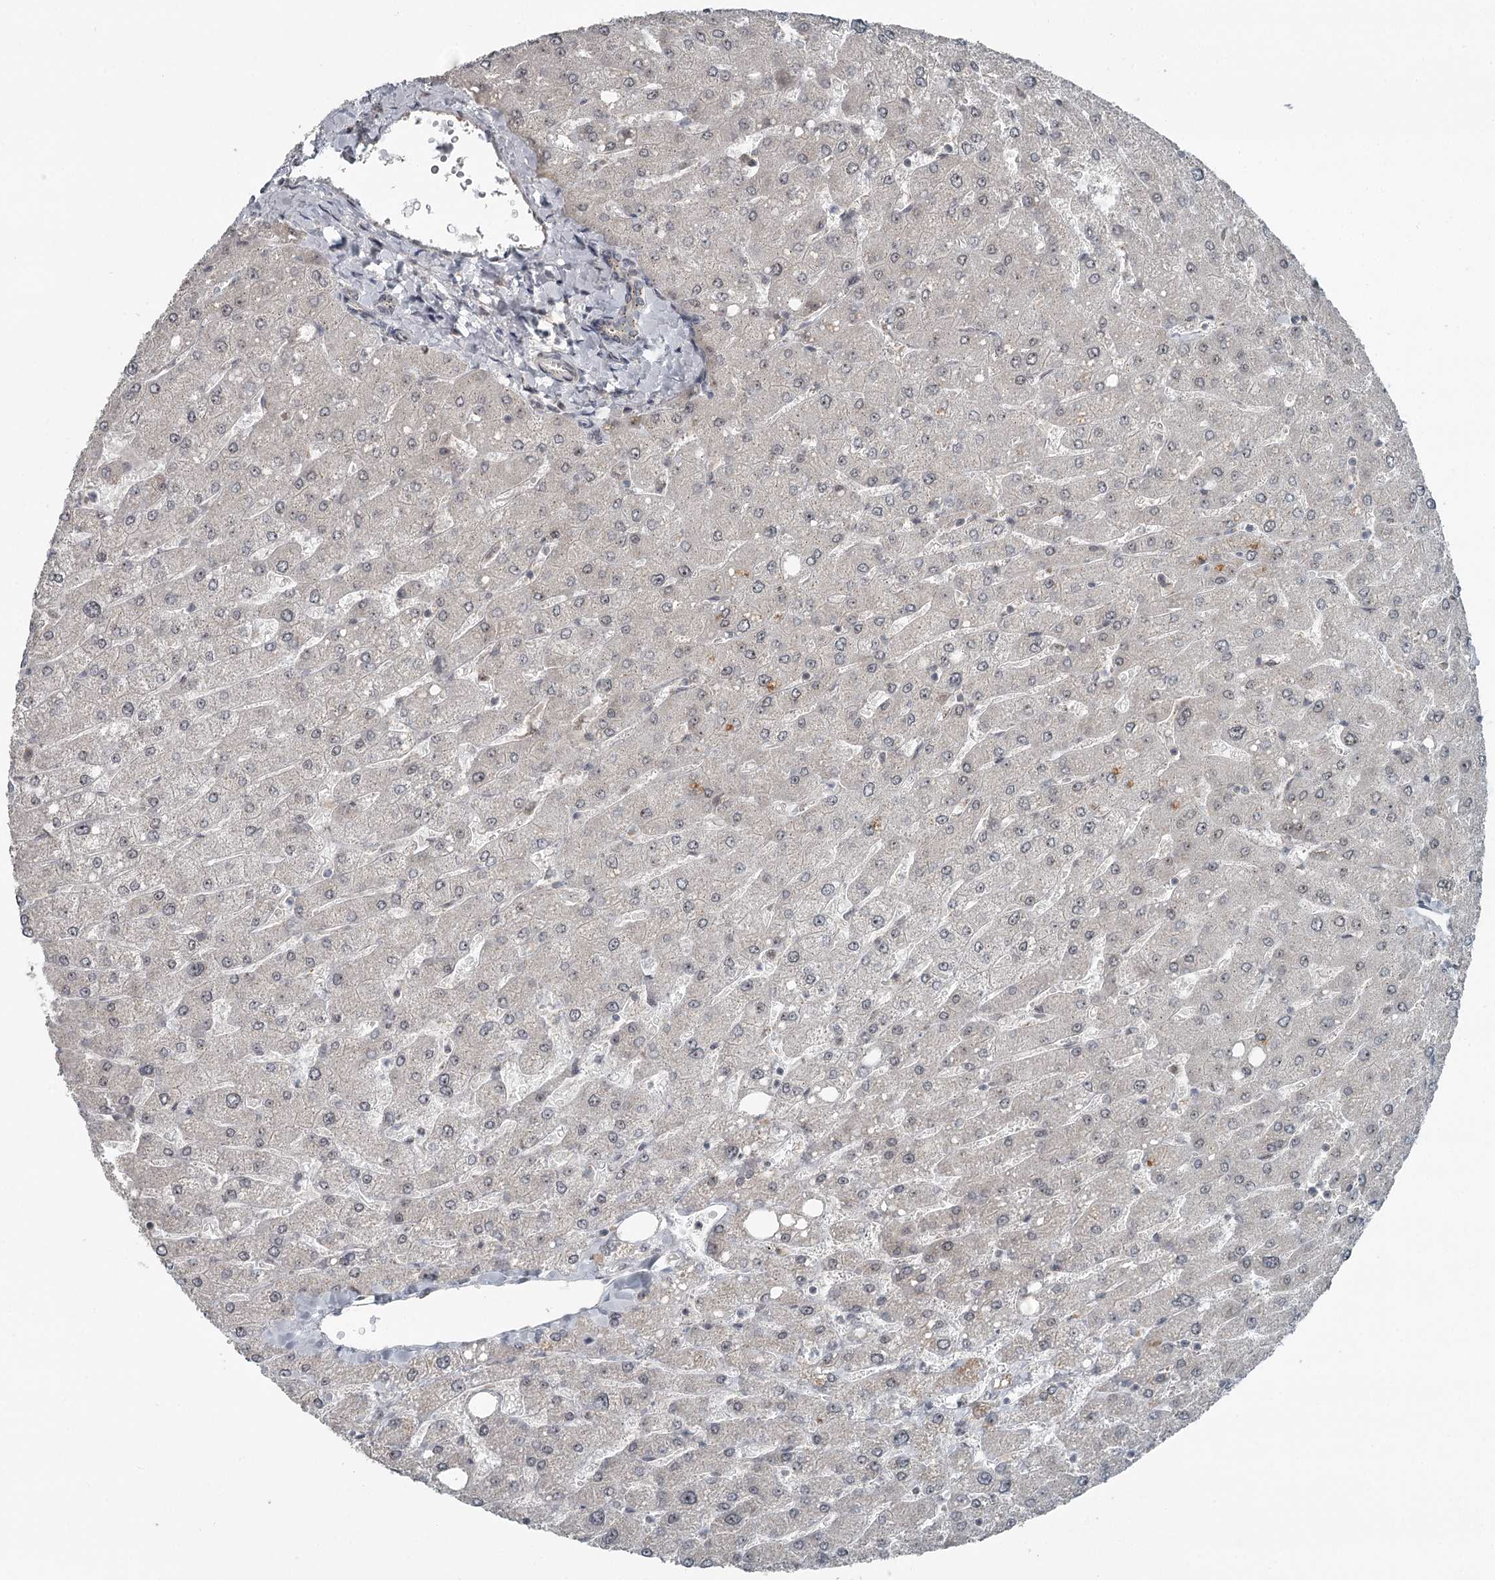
{"staining": {"intensity": "weak", "quantity": "<25%", "location": "cytoplasmic/membranous"}, "tissue": "liver", "cell_type": "Cholangiocytes", "image_type": "normal", "snomed": [{"axis": "morphology", "description": "Normal tissue, NOS"}, {"axis": "topography", "description": "Liver"}], "caption": "IHC micrograph of unremarkable liver stained for a protein (brown), which displays no expression in cholangiocytes.", "gene": "EXOSC1", "patient": {"sex": "male", "age": 55}}